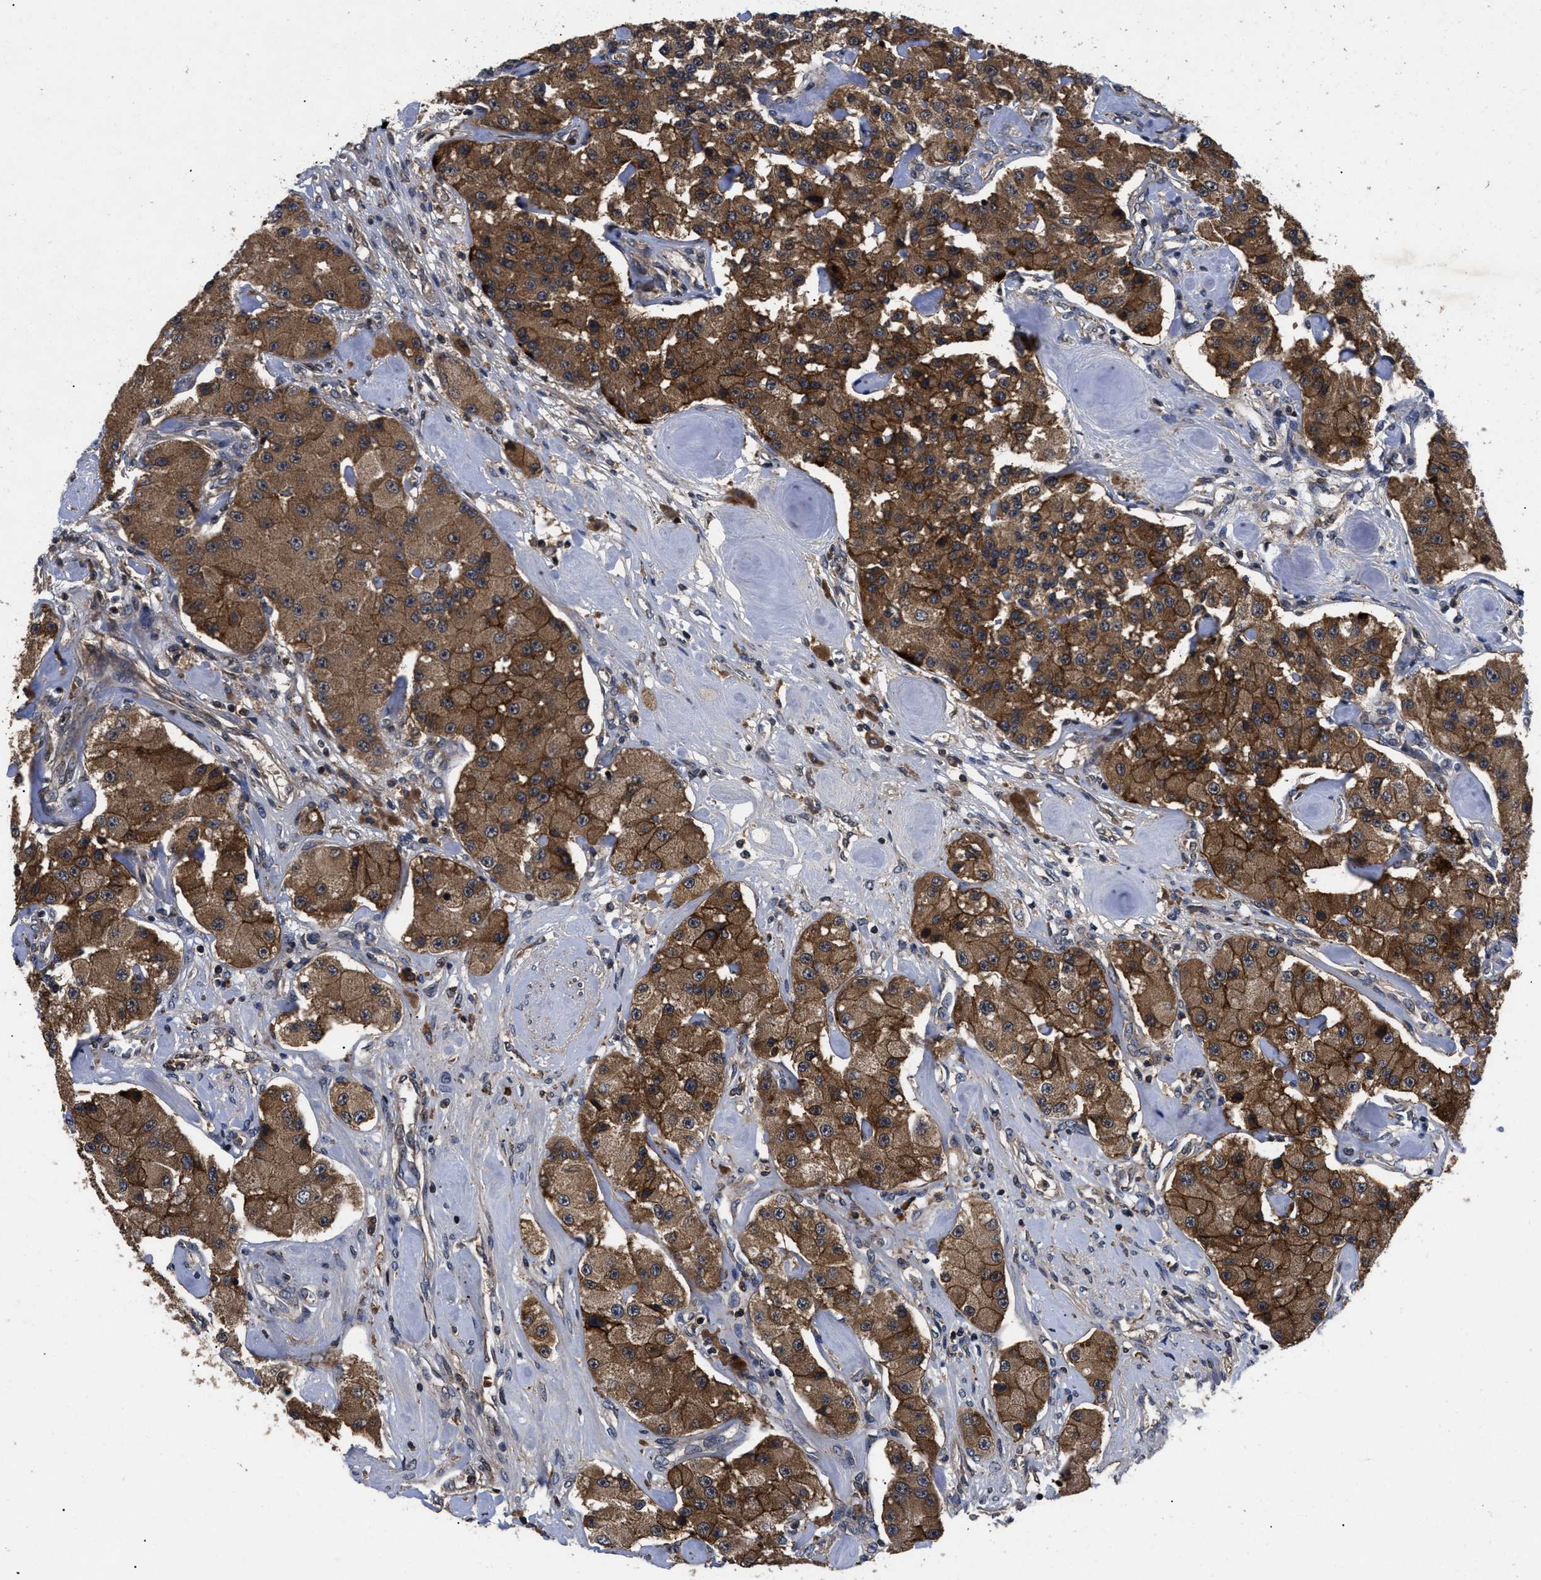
{"staining": {"intensity": "strong", "quantity": ">75%", "location": "cytoplasmic/membranous"}, "tissue": "carcinoid", "cell_type": "Tumor cells", "image_type": "cancer", "snomed": [{"axis": "morphology", "description": "Carcinoid, malignant, NOS"}, {"axis": "topography", "description": "Pancreas"}], "caption": "Immunohistochemistry (IHC) (DAB) staining of human malignant carcinoid demonstrates strong cytoplasmic/membranous protein positivity in approximately >75% of tumor cells.", "gene": "LRRC3", "patient": {"sex": "male", "age": 41}}